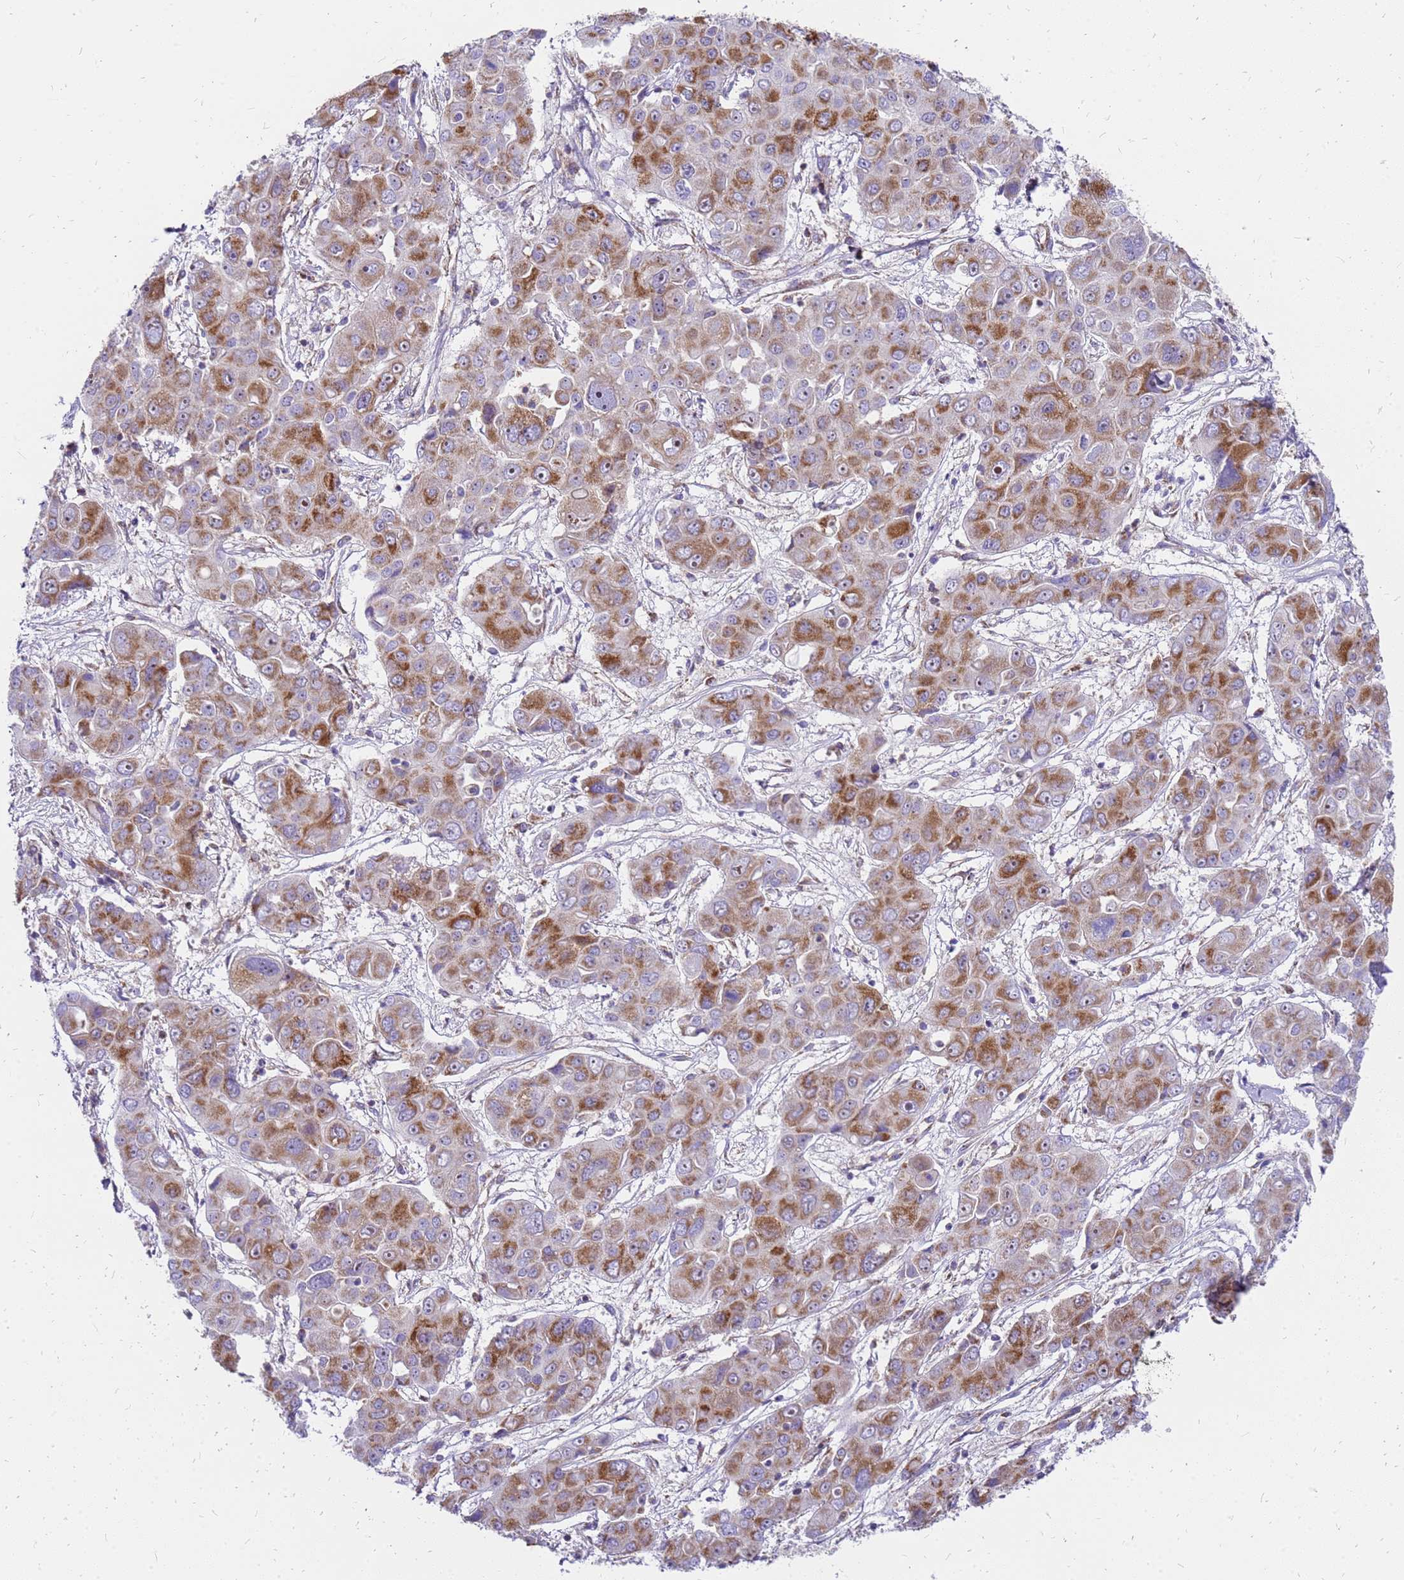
{"staining": {"intensity": "moderate", "quantity": ">75%", "location": "cytoplasmic/membranous"}, "tissue": "liver cancer", "cell_type": "Tumor cells", "image_type": "cancer", "snomed": [{"axis": "morphology", "description": "Cholangiocarcinoma"}, {"axis": "topography", "description": "Liver"}], "caption": "Immunohistochemical staining of liver cancer (cholangiocarcinoma) reveals medium levels of moderate cytoplasmic/membranous expression in about >75% of tumor cells. The staining was performed using DAB to visualize the protein expression in brown, while the nuclei were stained in blue with hematoxylin (Magnification: 20x).", "gene": "MRPS26", "patient": {"sex": "male", "age": 67}}